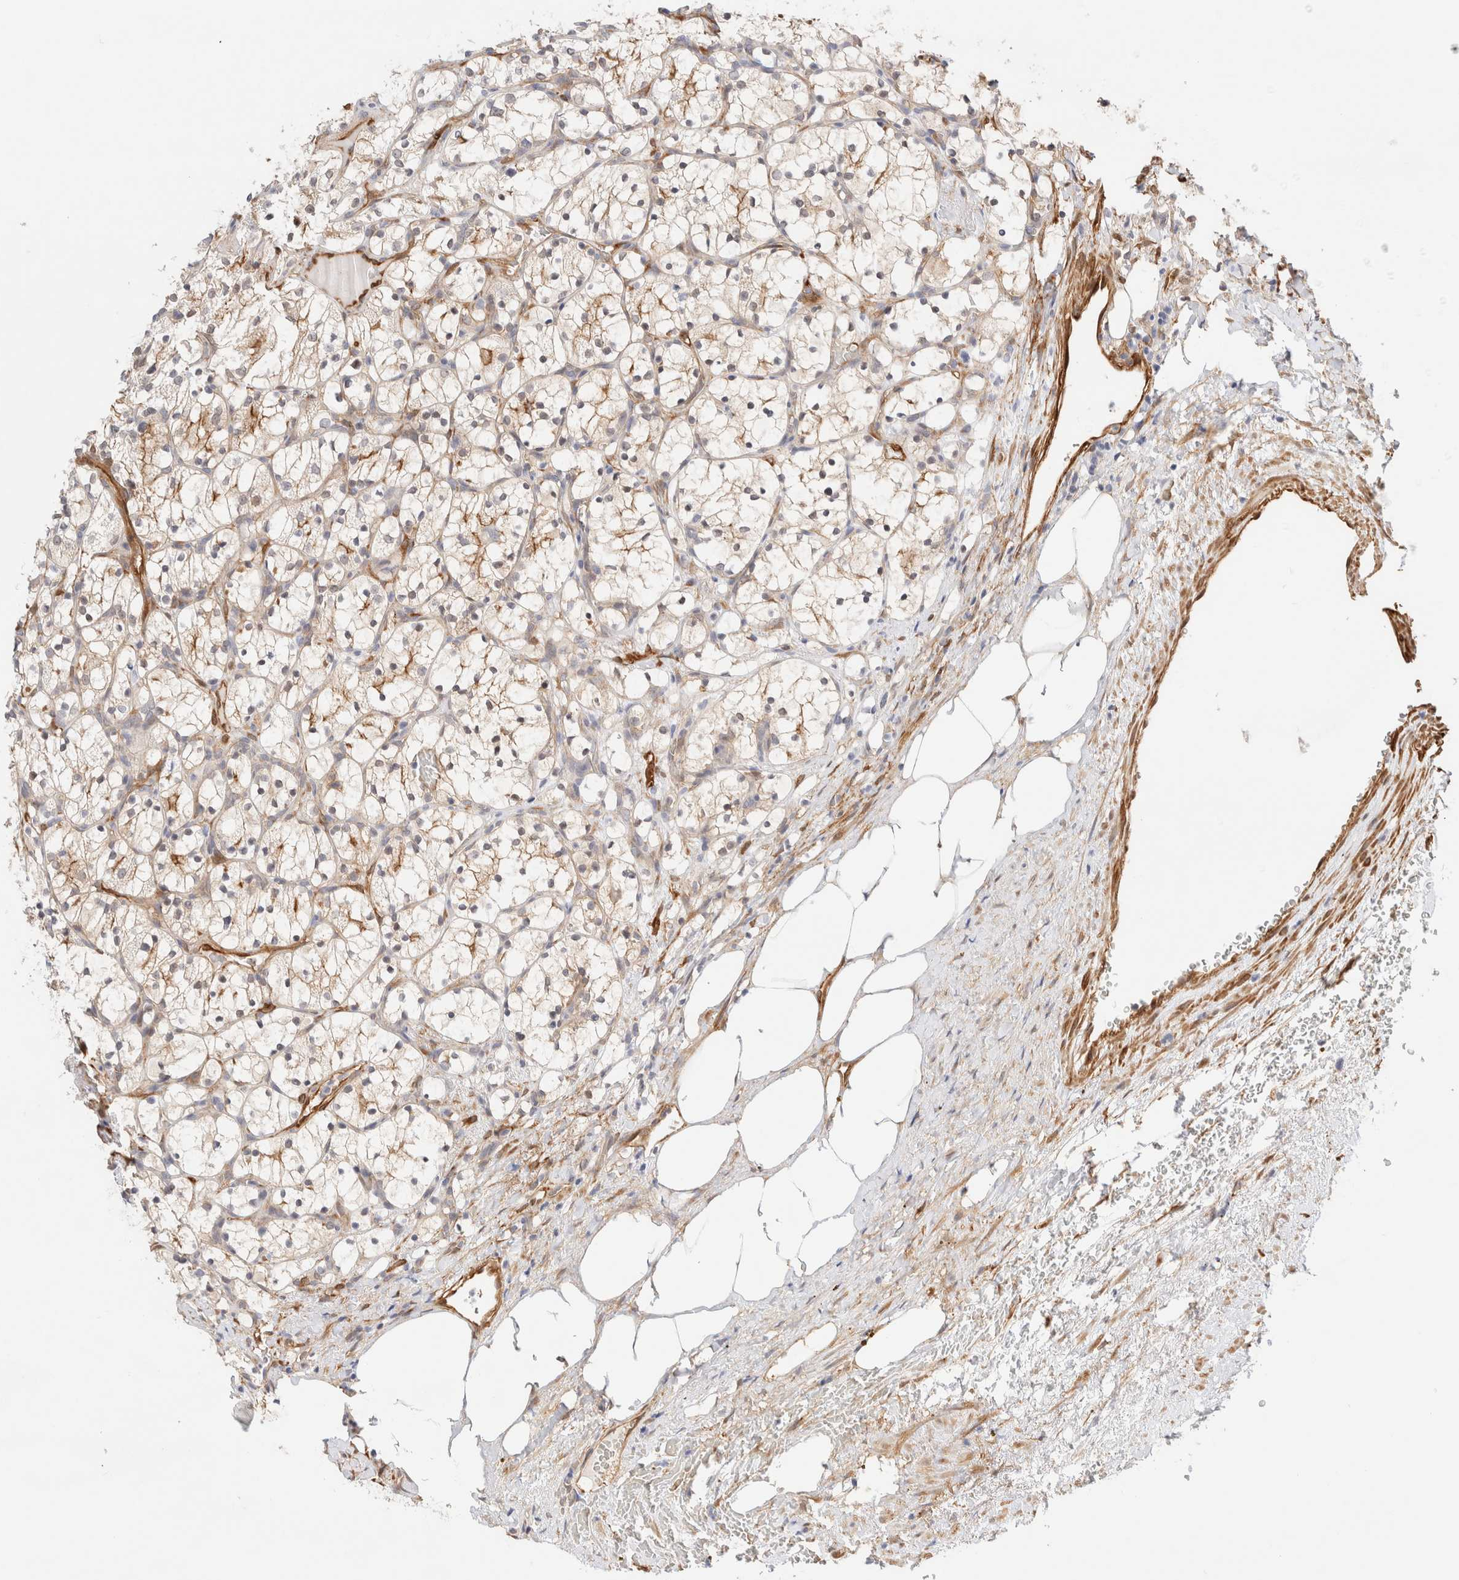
{"staining": {"intensity": "weak", "quantity": "25%-75%", "location": "cytoplasmic/membranous"}, "tissue": "renal cancer", "cell_type": "Tumor cells", "image_type": "cancer", "snomed": [{"axis": "morphology", "description": "Adenocarcinoma, NOS"}, {"axis": "topography", "description": "Kidney"}], "caption": "About 25%-75% of tumor cells in human renal adenocarcinoma display weak cytoplasmic/membranous protein positivity as visualized by brown immunohistochemical staining.", "gene": "LMCD1", "patient": {"sex": "female", "age": 69}}